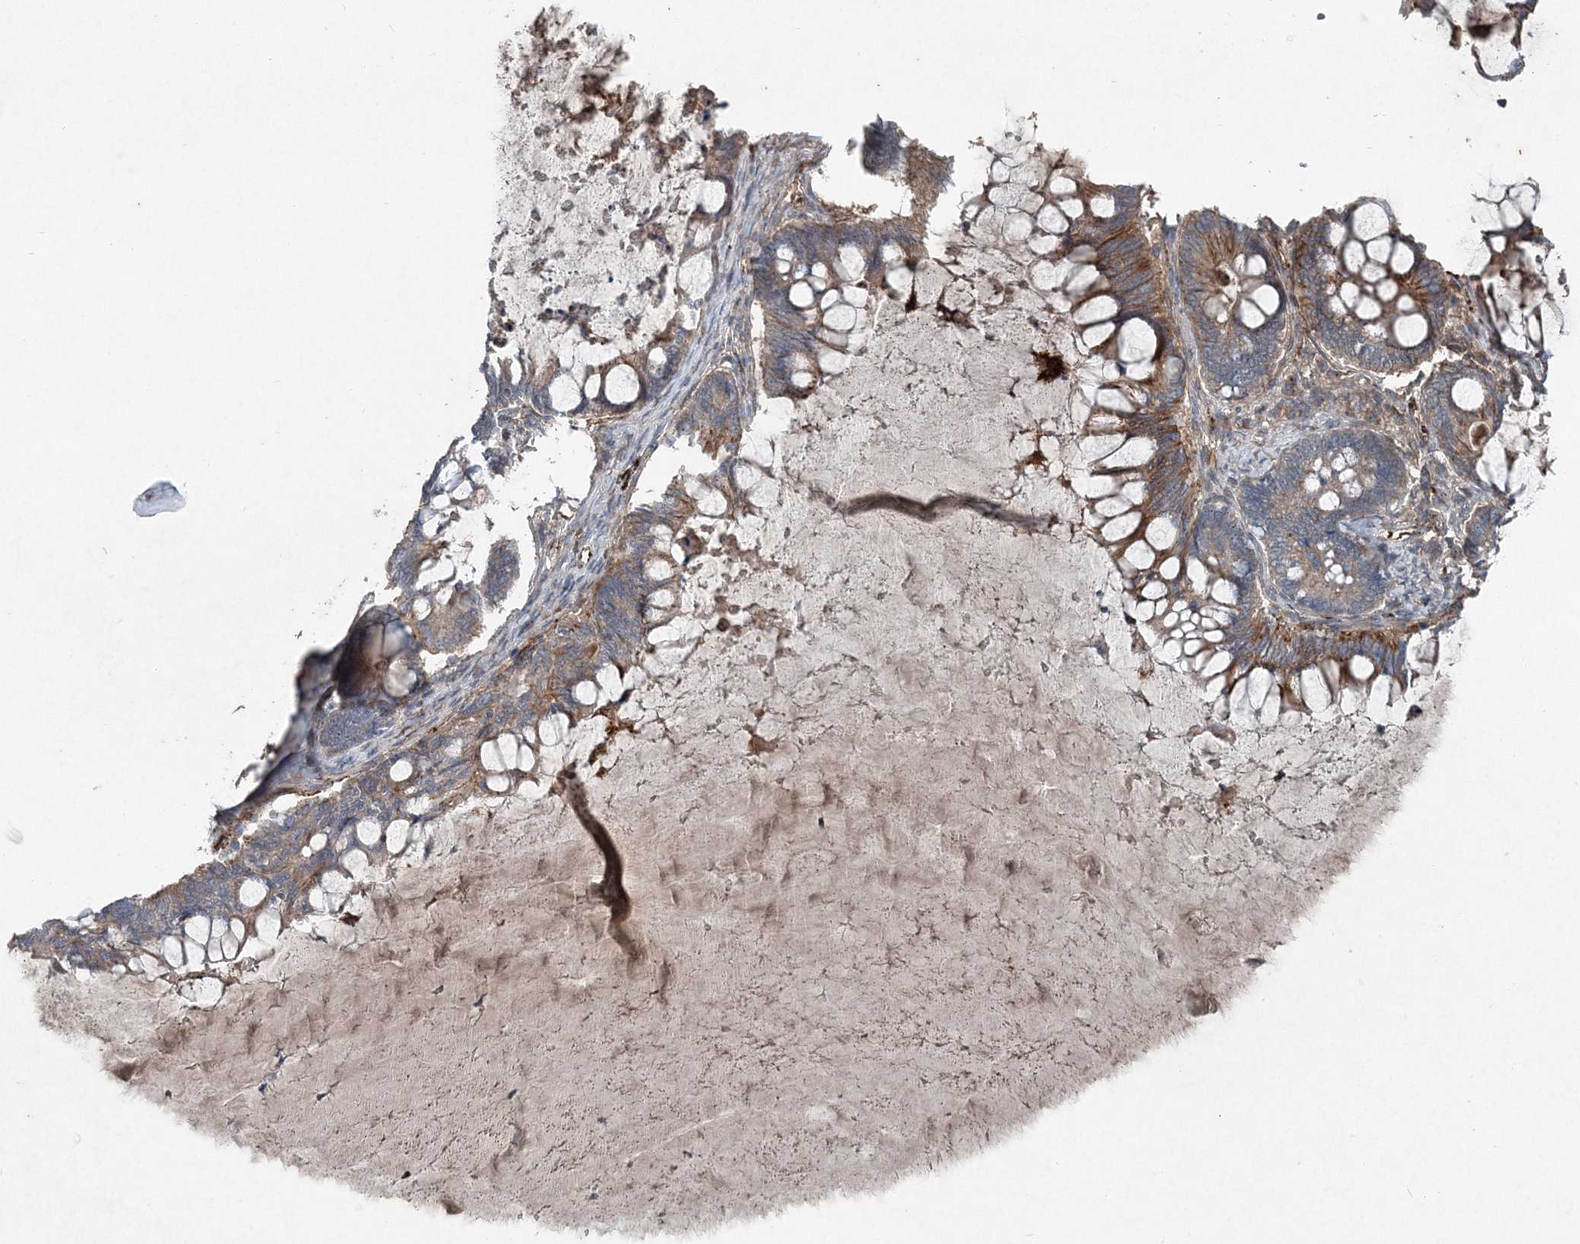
{"staining": {"intensity": "weak", "quantity": ">75%", "location": "cytoplasmic/membranous"}, "tissue": "ovarian cancer", "cell_type": "Tumor cells", "image_type": "cancer", "snomed": [{"axis": "morphology", "description": "Cystadenocarcinoma, mucinous, NOS"}, {"axis": "topography", "description": "Ovary"}], "caption": "The histopathology image shows a brown stain indicating the presence of a protein in the cytoplasmic/membranous of tumor cells in ovarian mucinous cystadenocarcinoma.", "gene": "ABHD14B", "patient": {"sex": "female", "age": 61}}